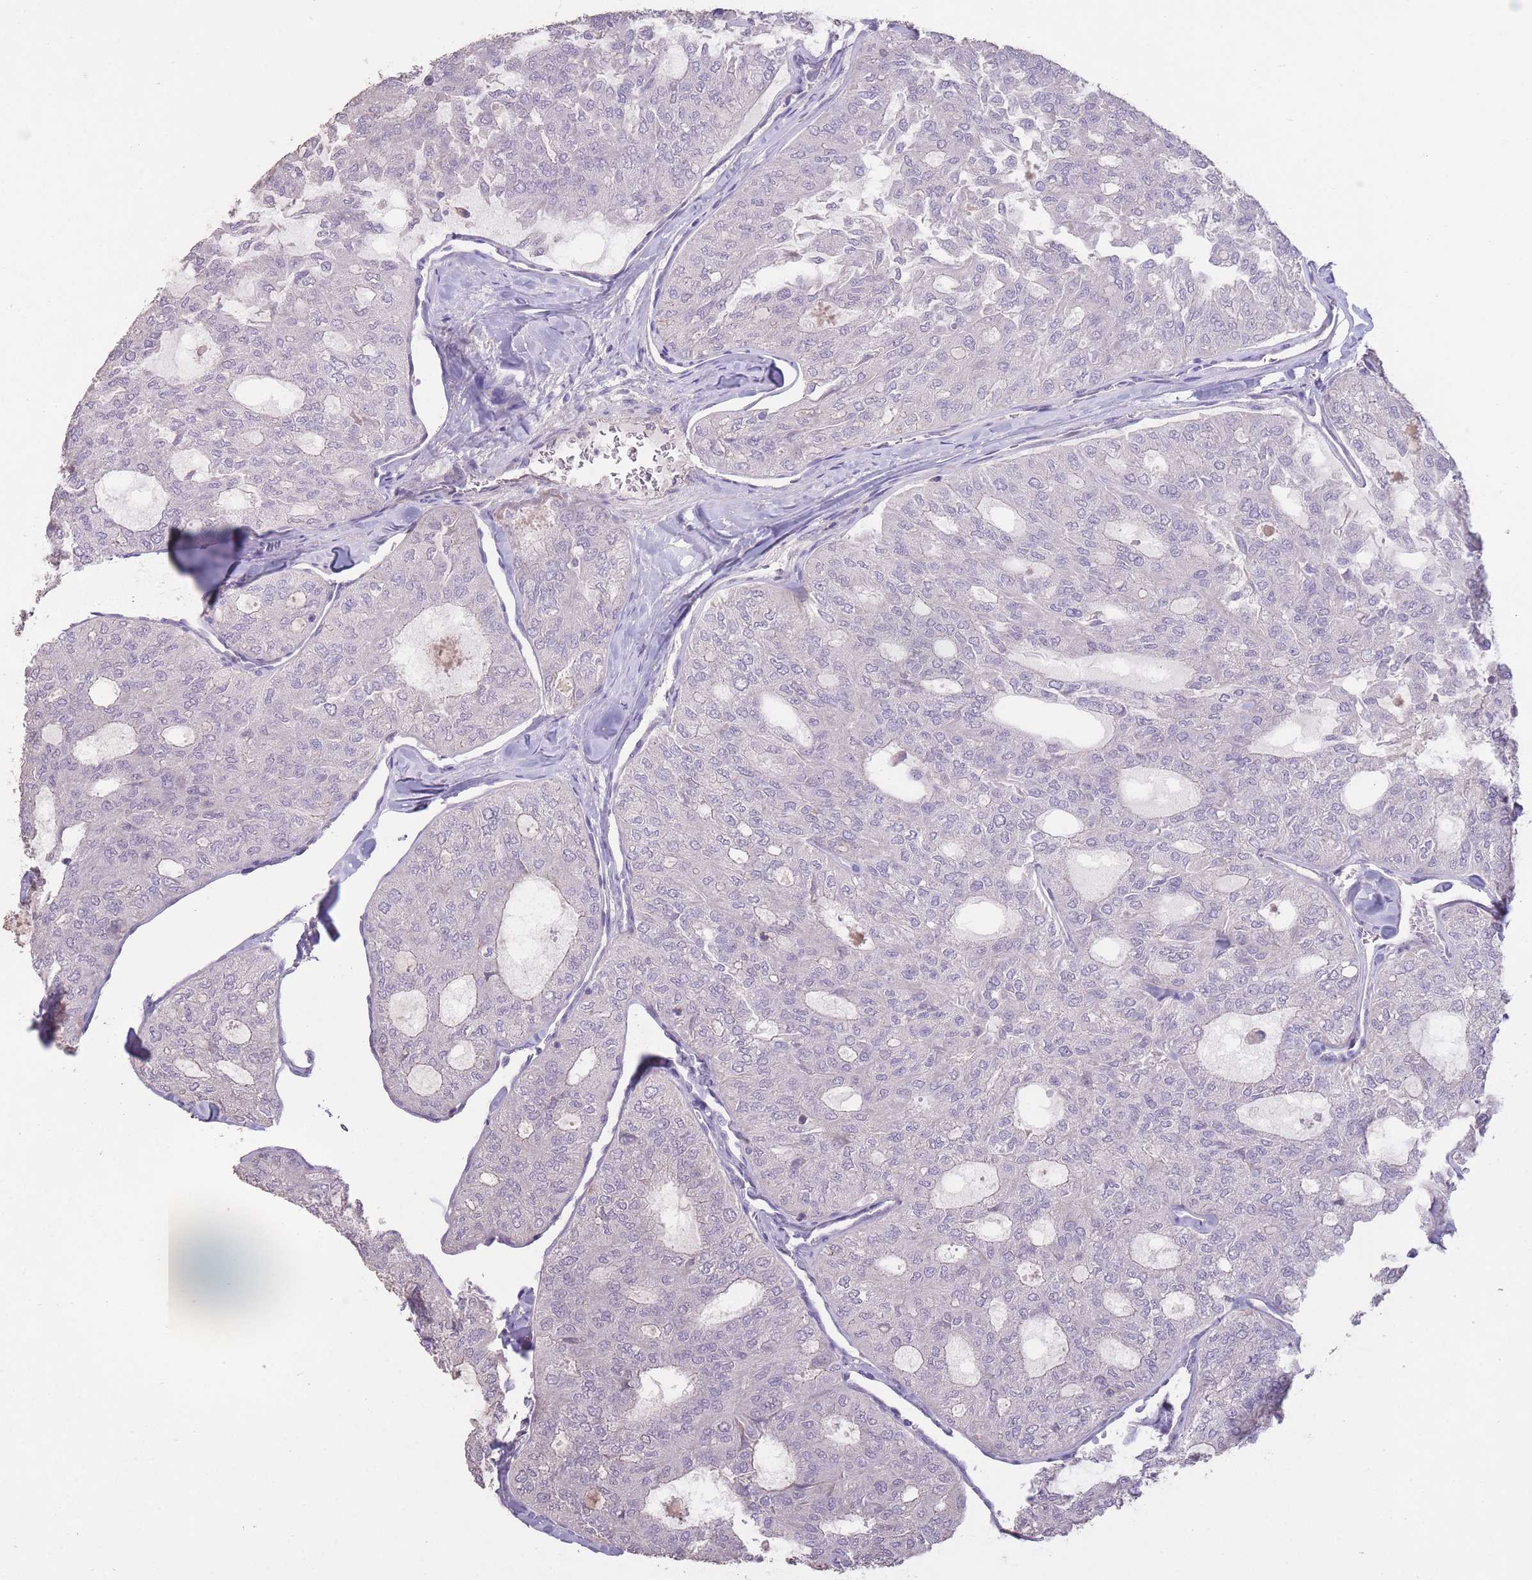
{"staining": {"intensity": "negative", "quantity": "none", "location": "none"}, "tissue": "thyroid cancer", "cell_type": "Tumor cells", "image_type": "cancer", "snomed": [{"axis": "morphology", "description": "Follicular adenoma carcinoma, NOS"}, {"axis": "topography", "description": "Thyroid gland"}], "caption": "The immunohistochemistry (IHC) histopathology image has no significant staining in tumor cells of follicular adenoma carcinoma (thyroid) tissue.", "gene": "RSPH10B", "patient": {"sex": "male", "age": 75}}